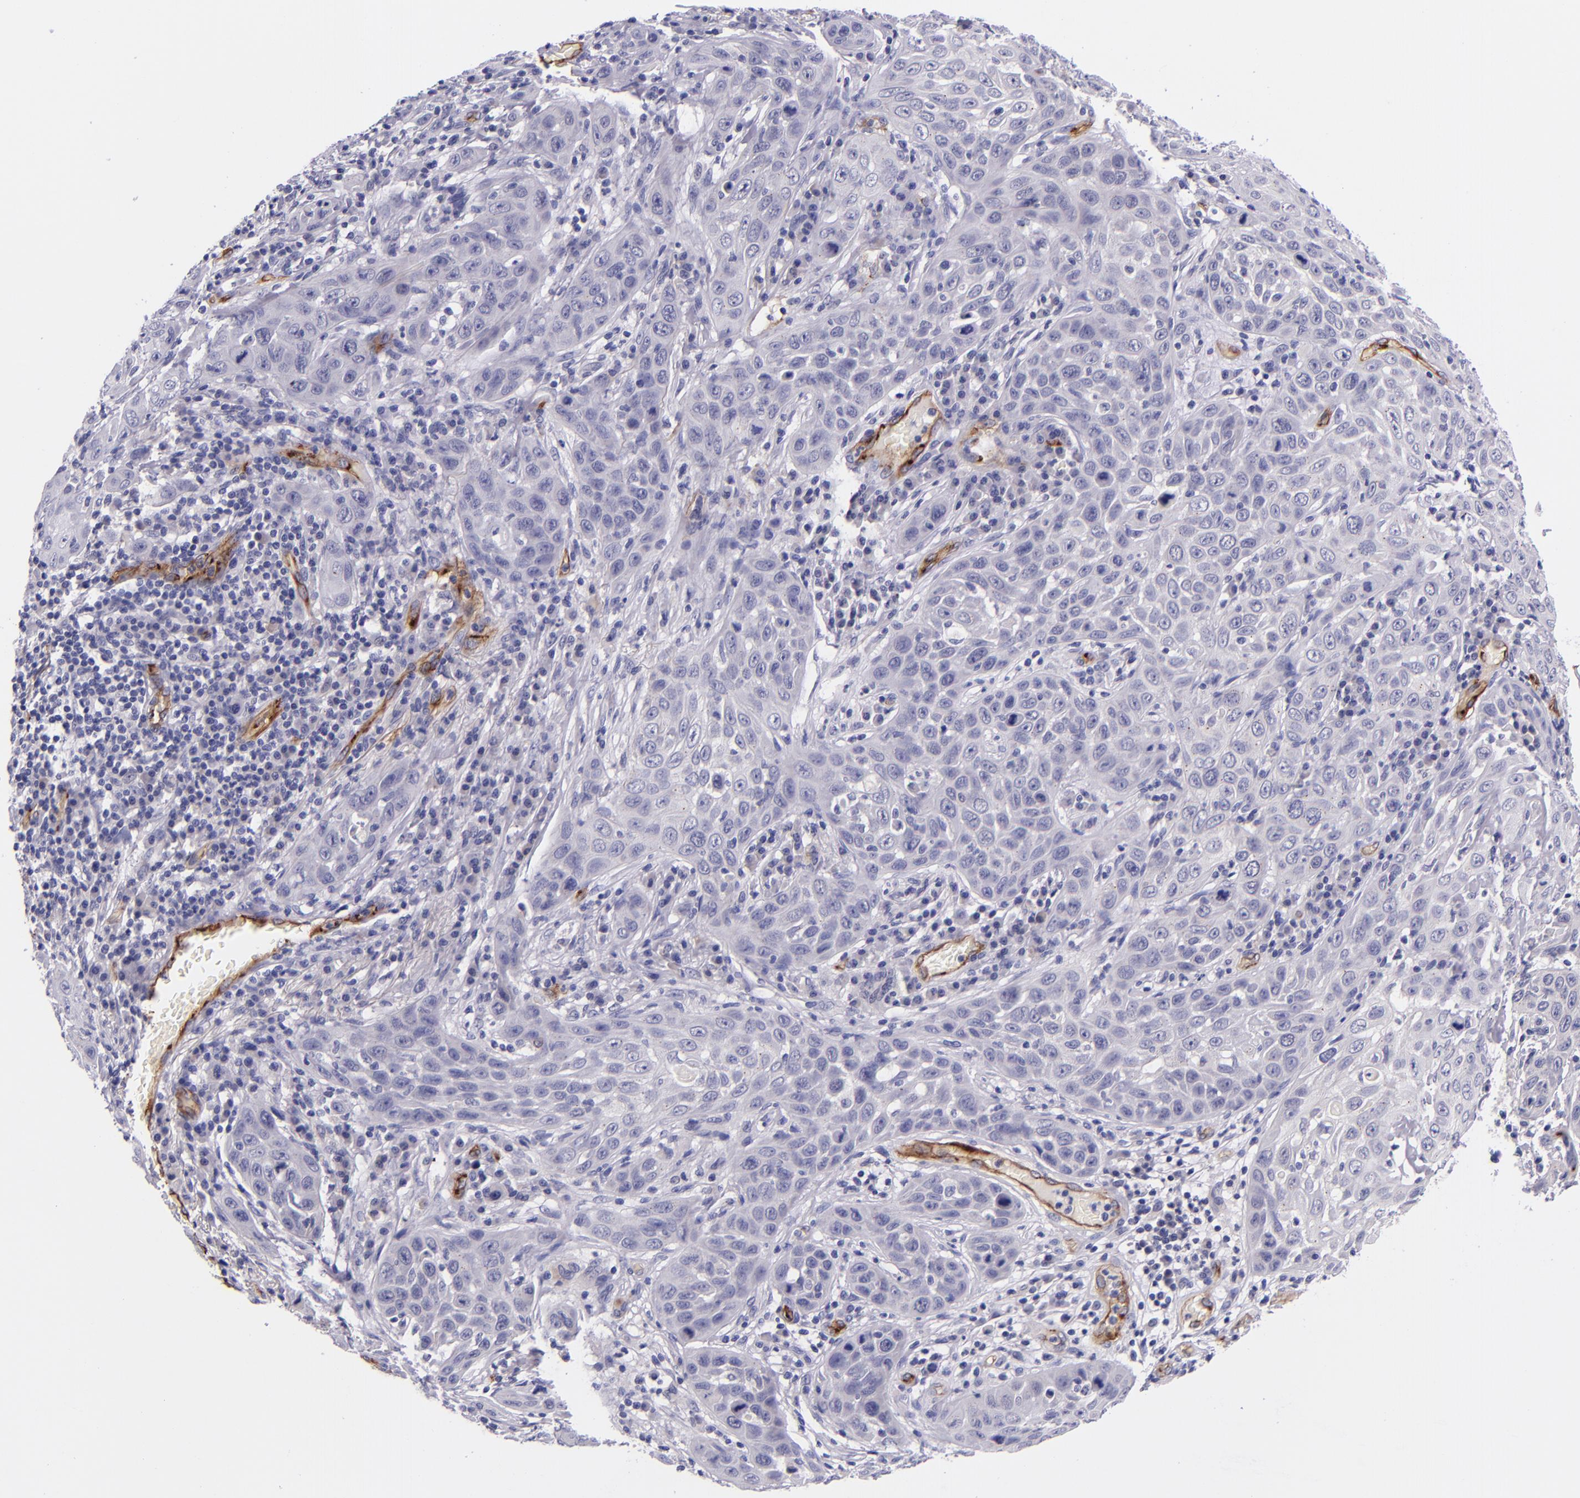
{"staining": {"intensity": "negative", "quantity": "none", "location": "none"}, "tissue": "skin cancer", "cell_type": "Tumor cells", "image_type": "cancer", "snomed": [{"axis": "morphology", "description": "Squamous cell carcinoma, NOS"}, {"axis": "topography", "description": "Skin"}], "caption": "Immunohistochemistry (IHC) photomicrograph of skin cancer stained for a protein (brown), which exhibits no expression in tumor cells.", "gene": "NOS3", "patient": {"sex": "male", "age": 84}}